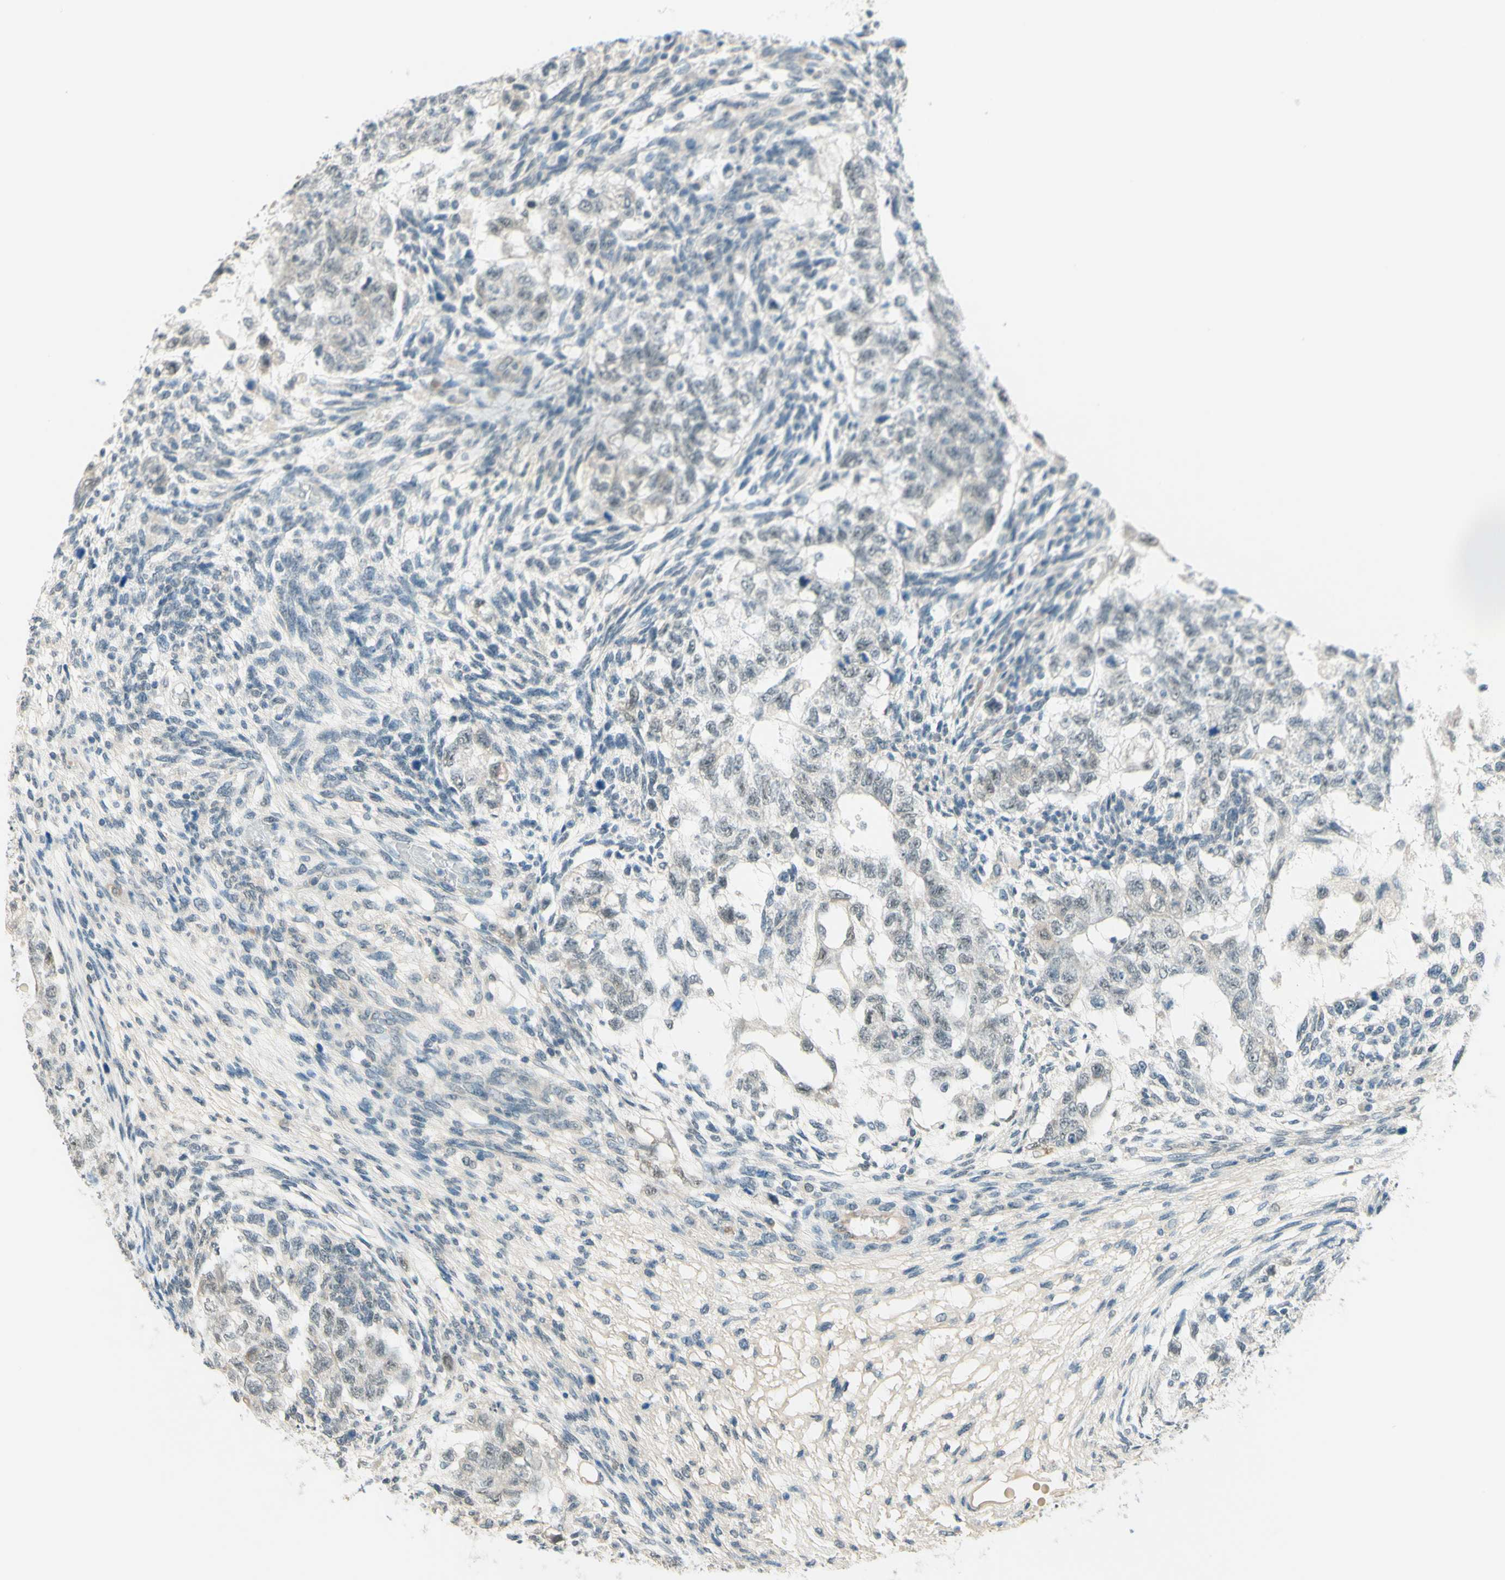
{"staining": {"intensity": "weak", "quantity": "<25%", "location": "nuclear"}, "tissue": "testis cancer", "cell_type": "Tumor cells", "image_type": "cancer", "snomed": [{"axis": "morphology", "description": "Normal tissue, NOS"}, {"axis": "morphology", "description": "Carcinoma, Embryonal, NOS"}, {"axis": "topography", "description": "Testis"}], "caption": "This photomicrograph is of testis cancer (embryonal carcinoma) stained with IHC to label a protein in brown with the nuclei are counter-stained blue. There is no expression in tumor cells.", "gene": "JPH1", "patient": {"sex": "male", "age": 36}}